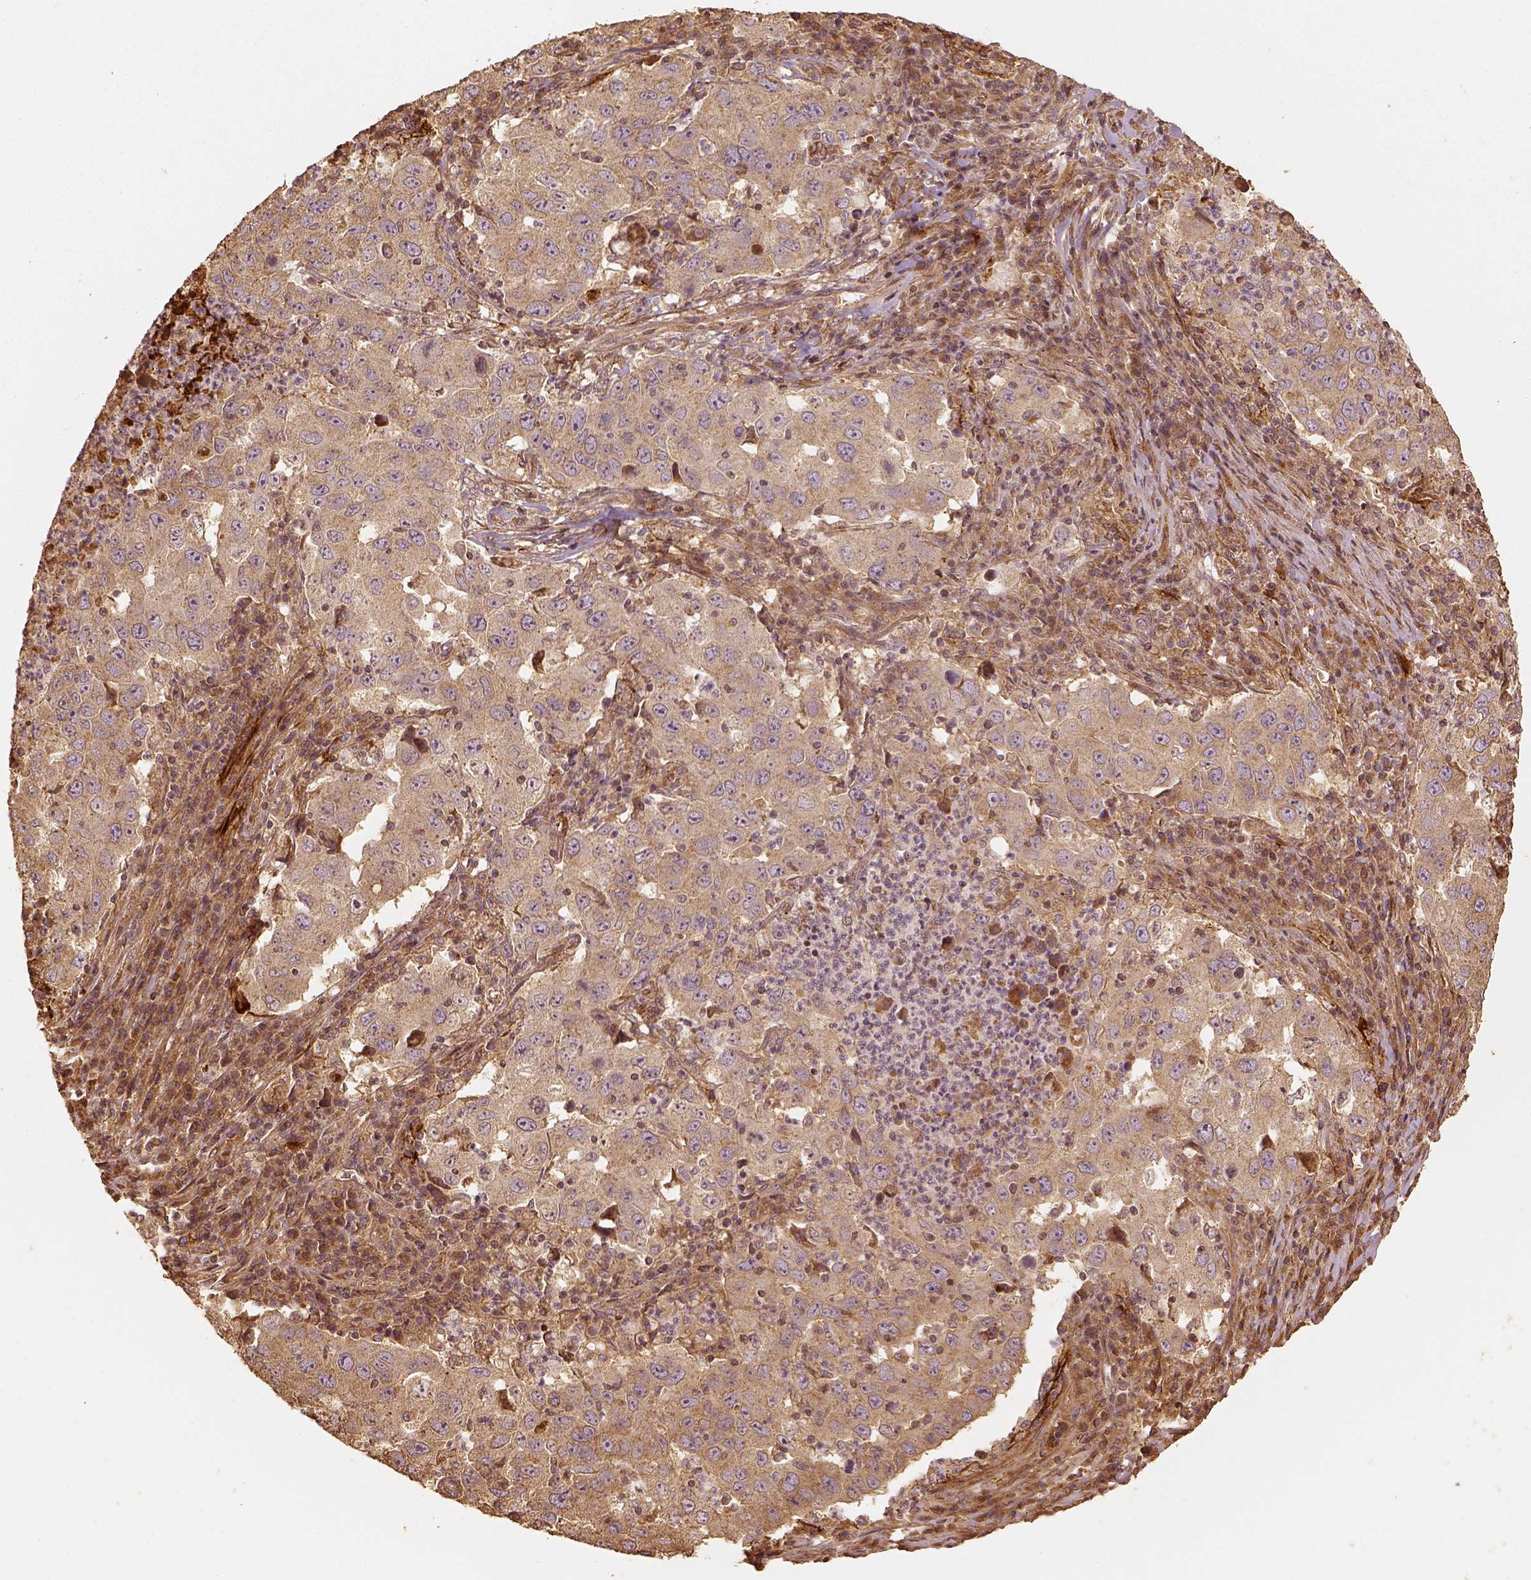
{"staining": {"intensity": "weak", "quantity": ">75%", "location": "cytoplasmic/membranous"}, "tissue": "lung cancer", "cell_type": "Tumor cells", "image_type": "cancer", "snomed": [{"axis": "morphology", "description": "Adenocarcinoma, NOS"}, {"axis": "topography", "description": "Lung"}], "caption": "The micrograph exhibits a brown stain indicating the presence of a protein in the cytoplasmic/membranous of tumor cells in adenocarcinoma (lung).", "gene": "VEGFA", "patient": {"sex": "male", "age": 73}}